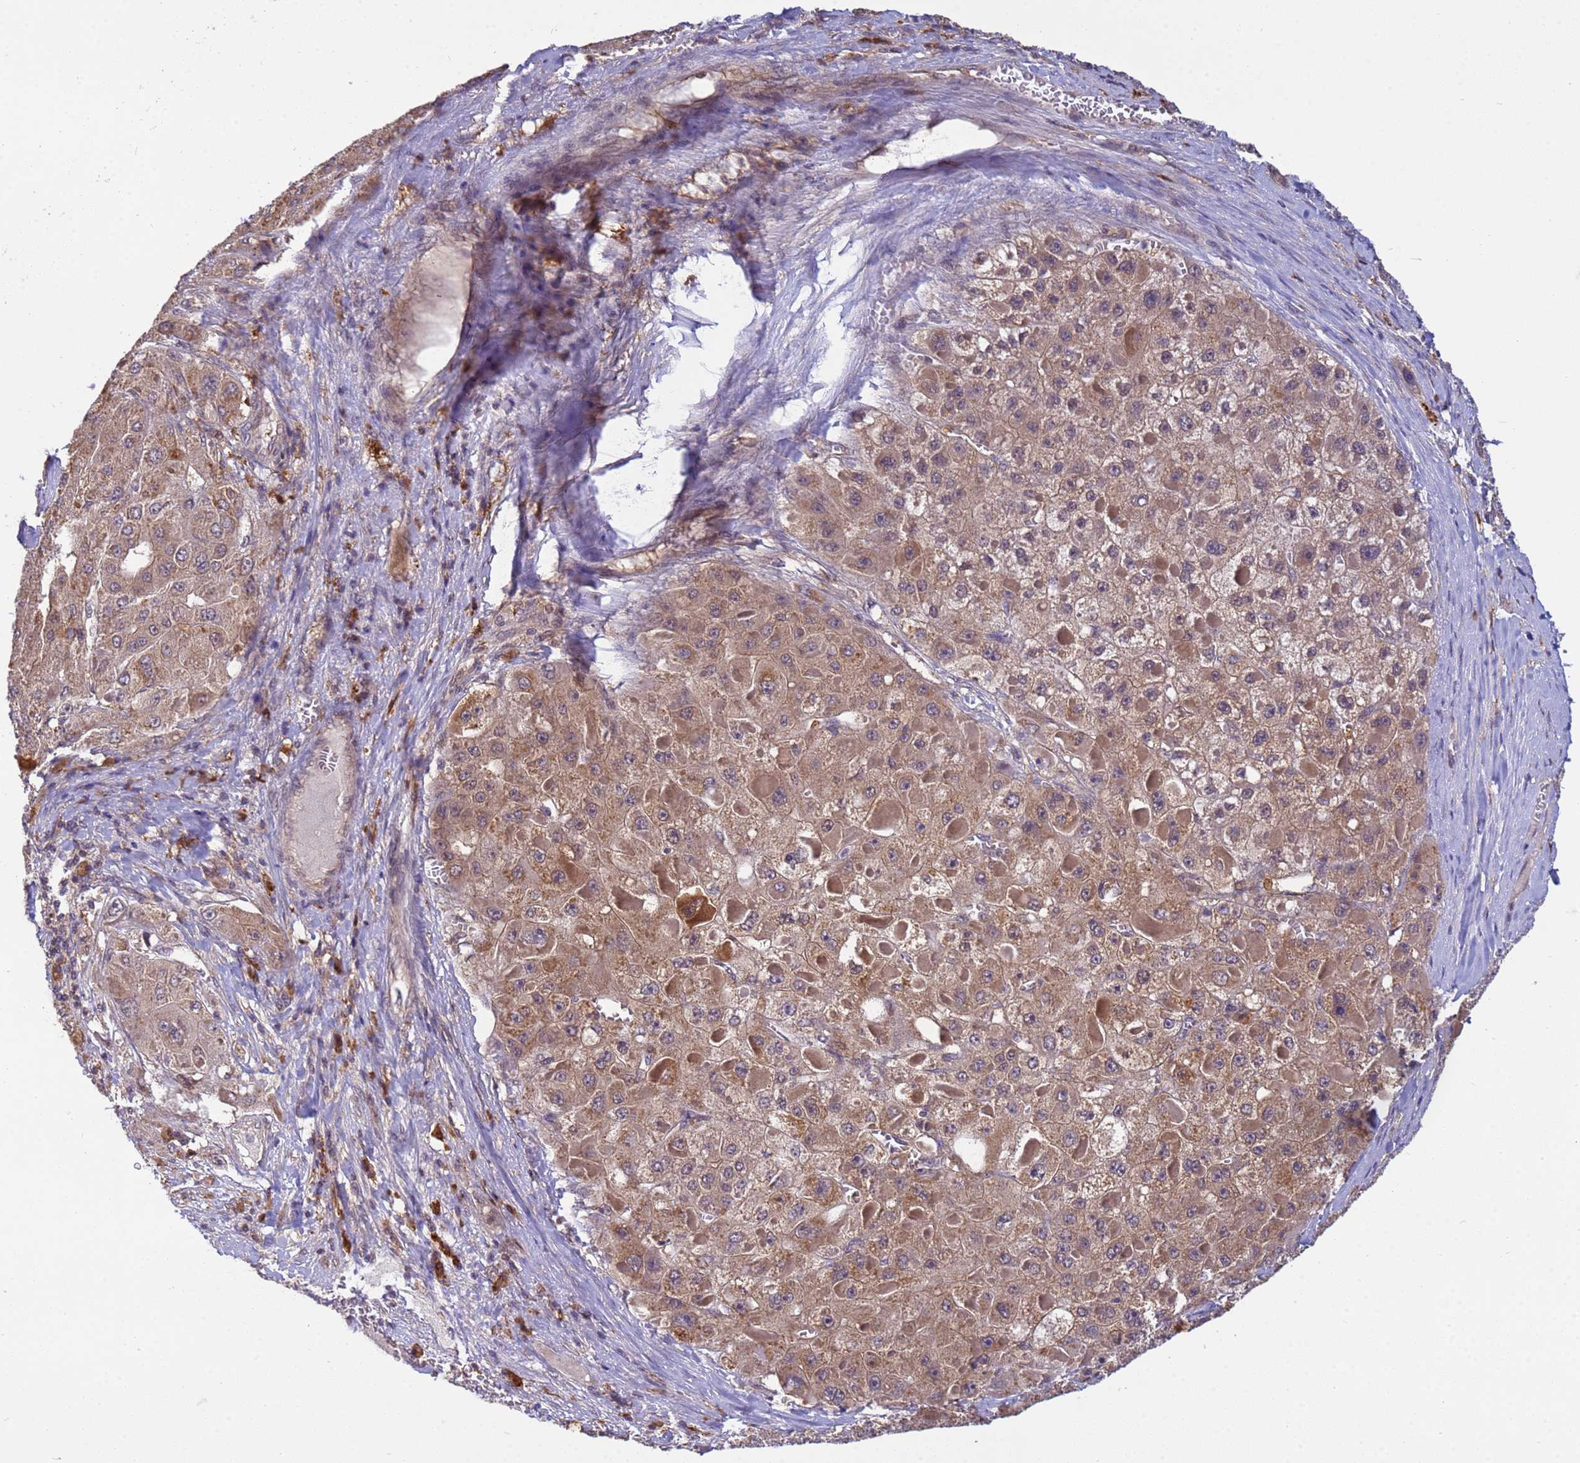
{"staining": {"intensity": "moderate", "quantity": "25%-75%", "location": "cytoplasmic/membranous,nuclear"}, "tissue": "liver cancer", "cell_type": "Tumor cells", "image_type": "cancer", "snomed": [{"axis": "morphology", "description": "Carcinoma, Hepatocellular, NOS"}, {"axis": "topography", "description": "Liver"}], "caption": "A photomicrograph of human liver cancer stained for a protein exhibits moderate cytoplasmic/membranous and nuclear brown staining in tumor cells.", "gene": "NPEPPS", "patient": {"sex": "female", "age": 73}}